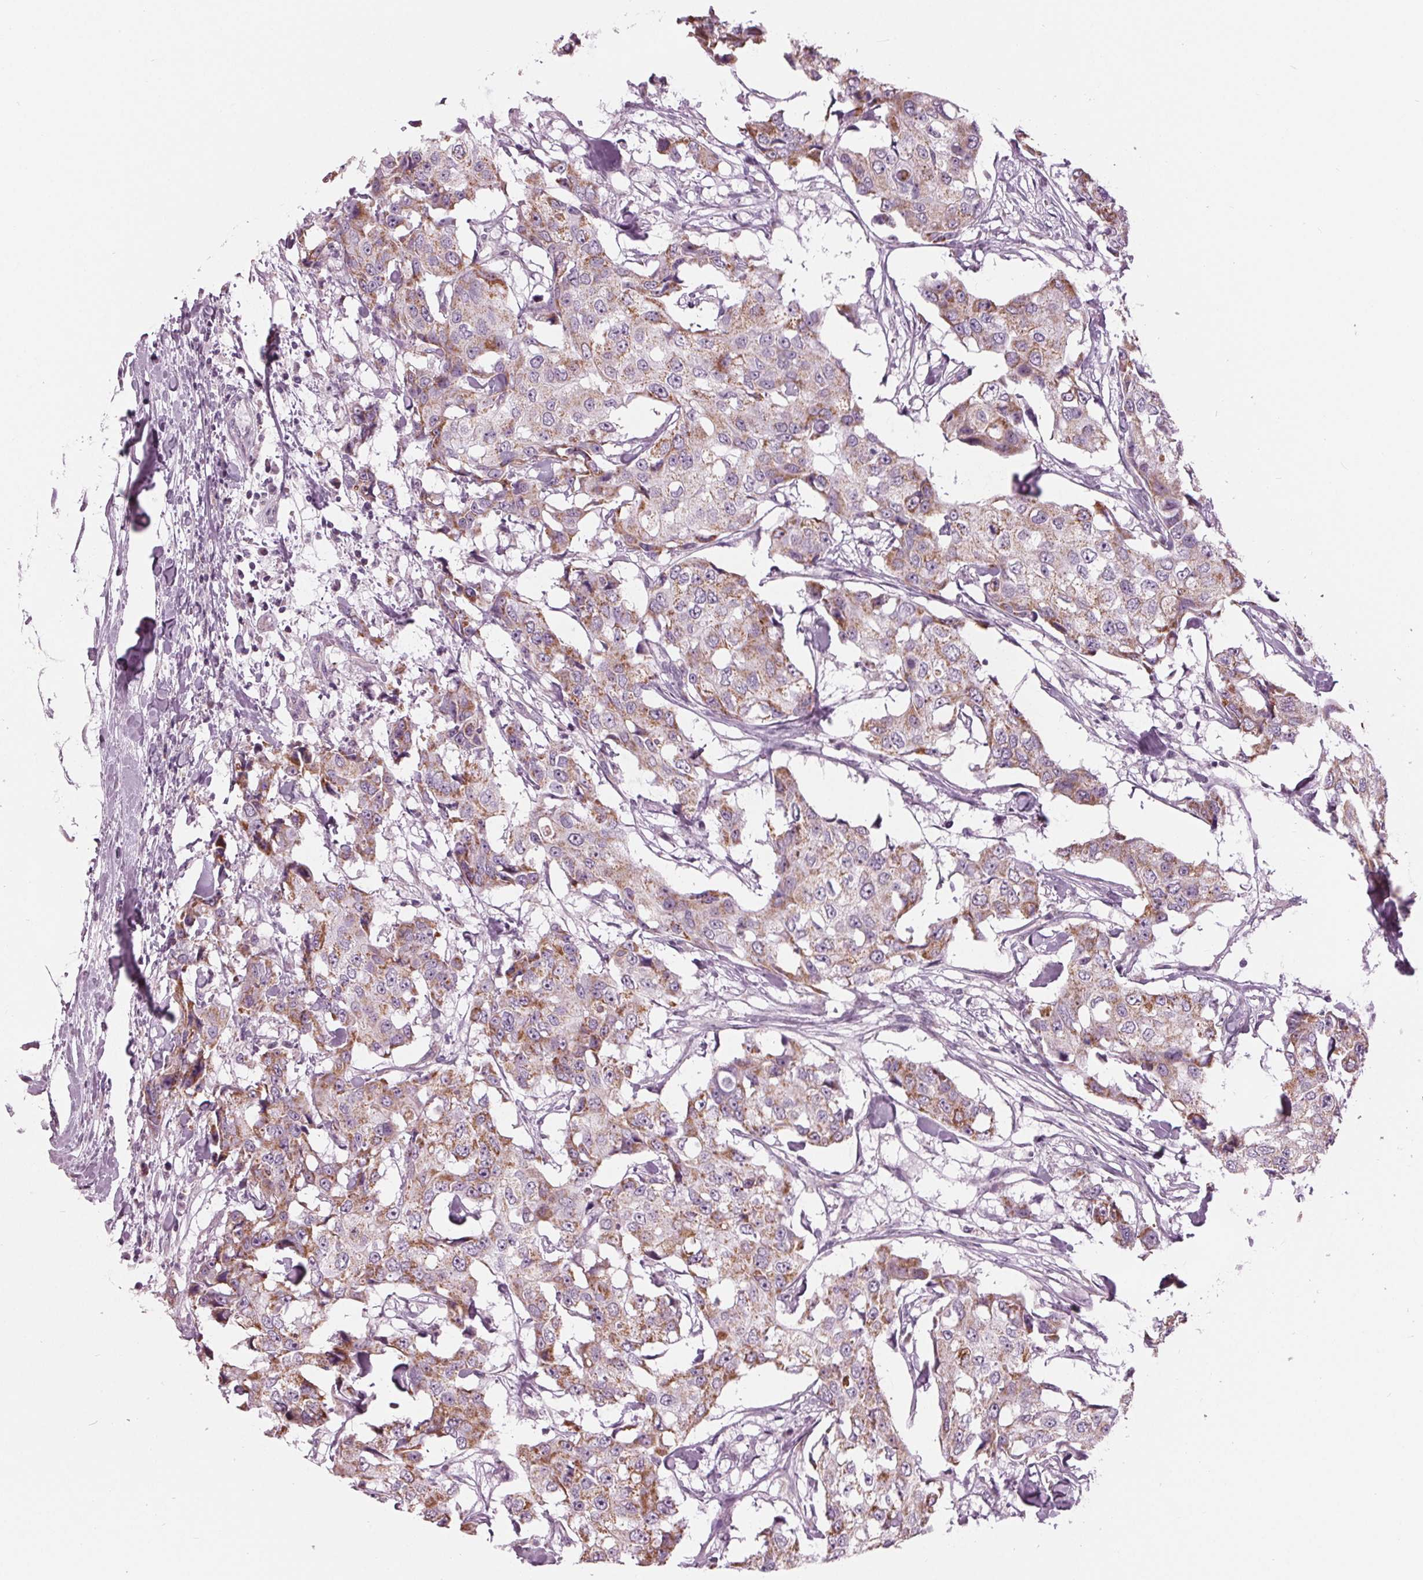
{"staining": {"intensity": "moderate", "quantity": "25%-75%", "location": "cytoplasmic/membranous"}, "tissue": "breast cancer", "cell_type": "Tumor cells", "image_type": "cancer", "snomed": [{"axis": "morphology", "description": "Duct carcinoma"}, {"axis": "topography", "description": "Breast"}], "caption": "Breast cancer (infiltrating ductal carcinoma) stained with a brown dye reveals moderate cytoplasmic/membranous positive staining in approximately 25%-75% of tumor cells.", "gene": "SAMD4A", "patient": {"sex": "female", "age": 27}}